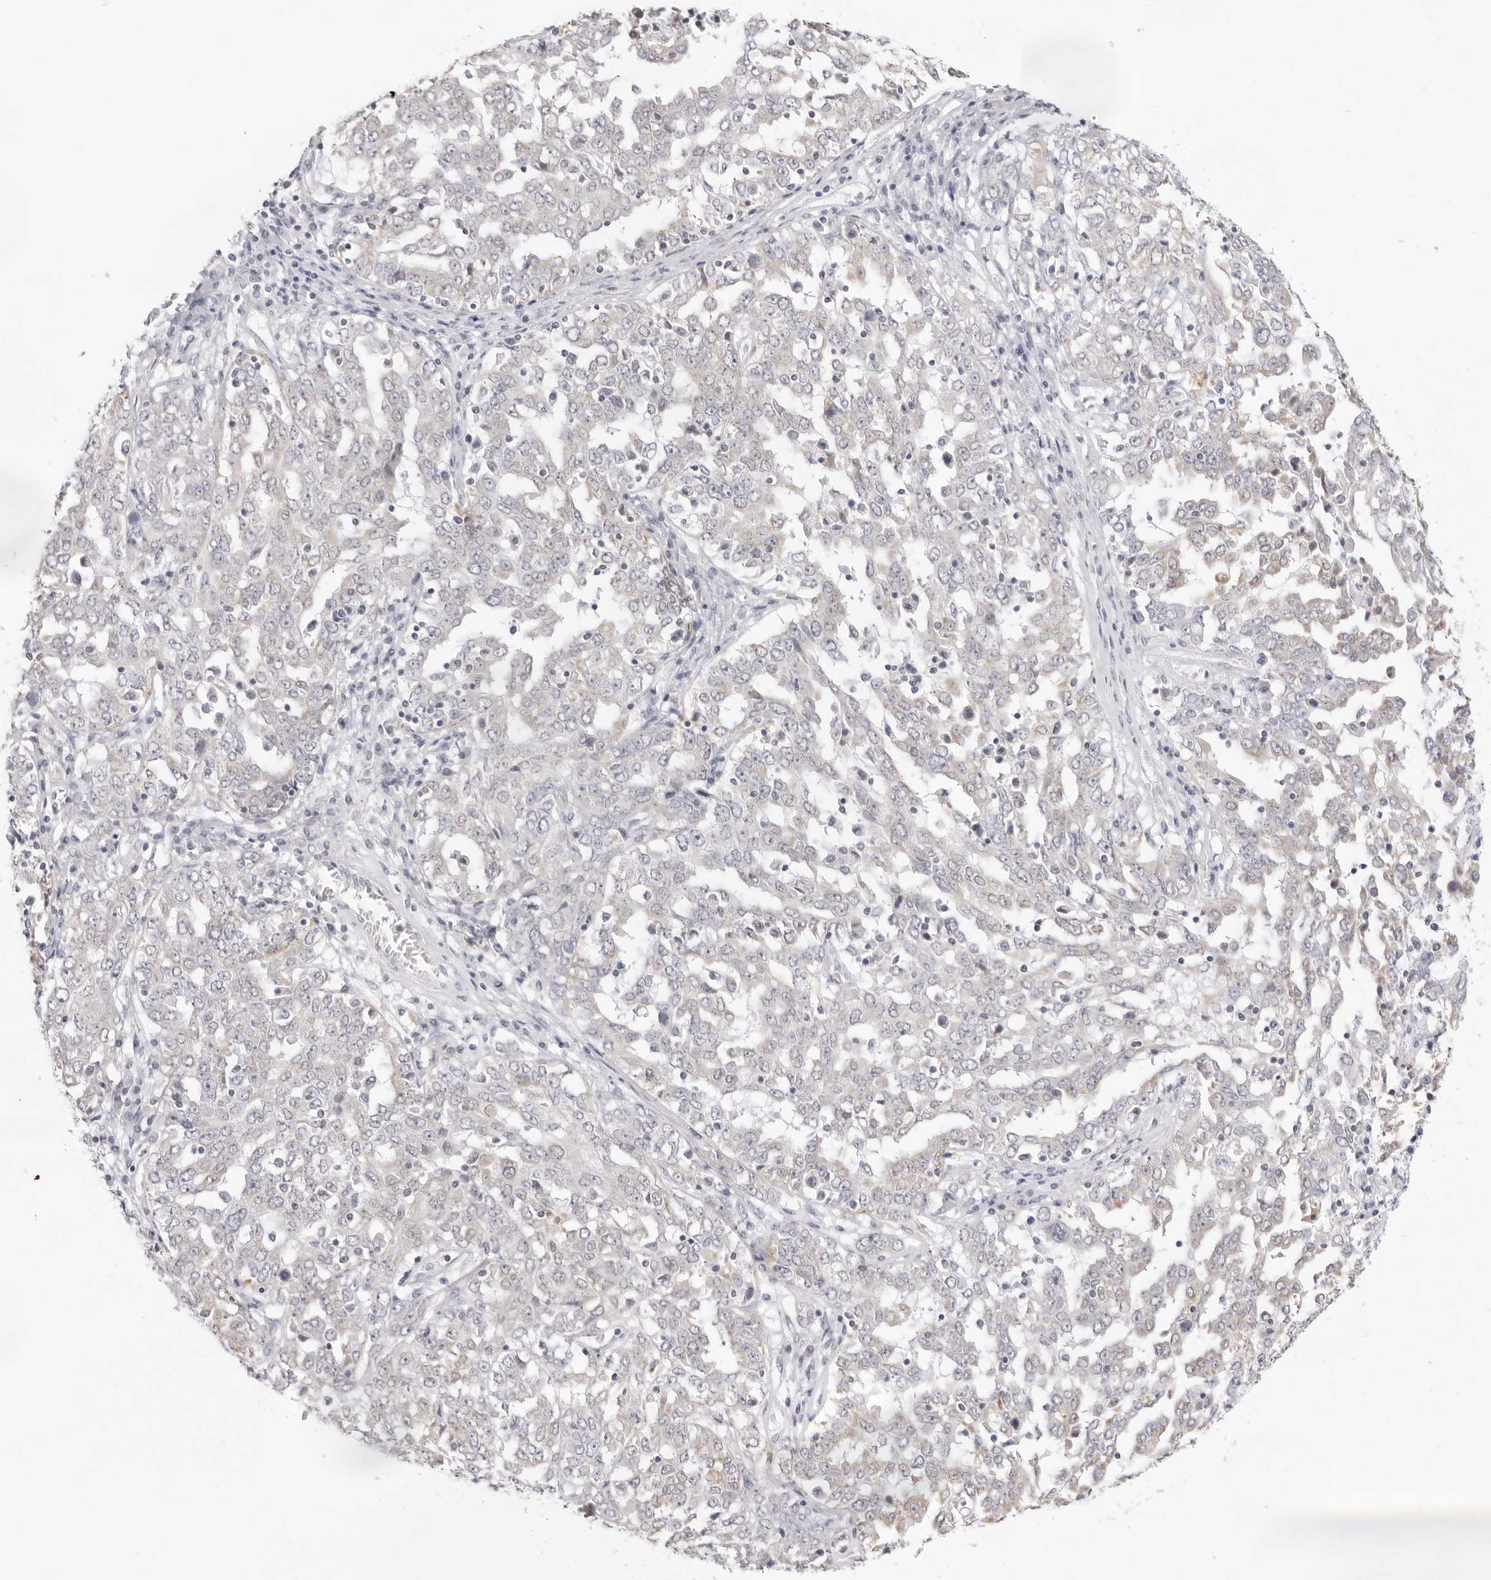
{"staining": {"intensity": "negative", "quantity": "none", "location": "none"}, "tissue": "ovarian cancer", "cell_type": "Tumor cells", "image_type": "cancer", "snomed": [{"axis": "morphology", "description": "Carcinoma, endometroid"}, {"axis": "topography", "description": "Ovary"}], "caption": "This is an immunohistochemistry (IHC) image of endometroid carcinoma (ovarian). There is no expression in tumor cells.", "gene": "FDPS", "patient": {"sex": "female", "age": 62}}